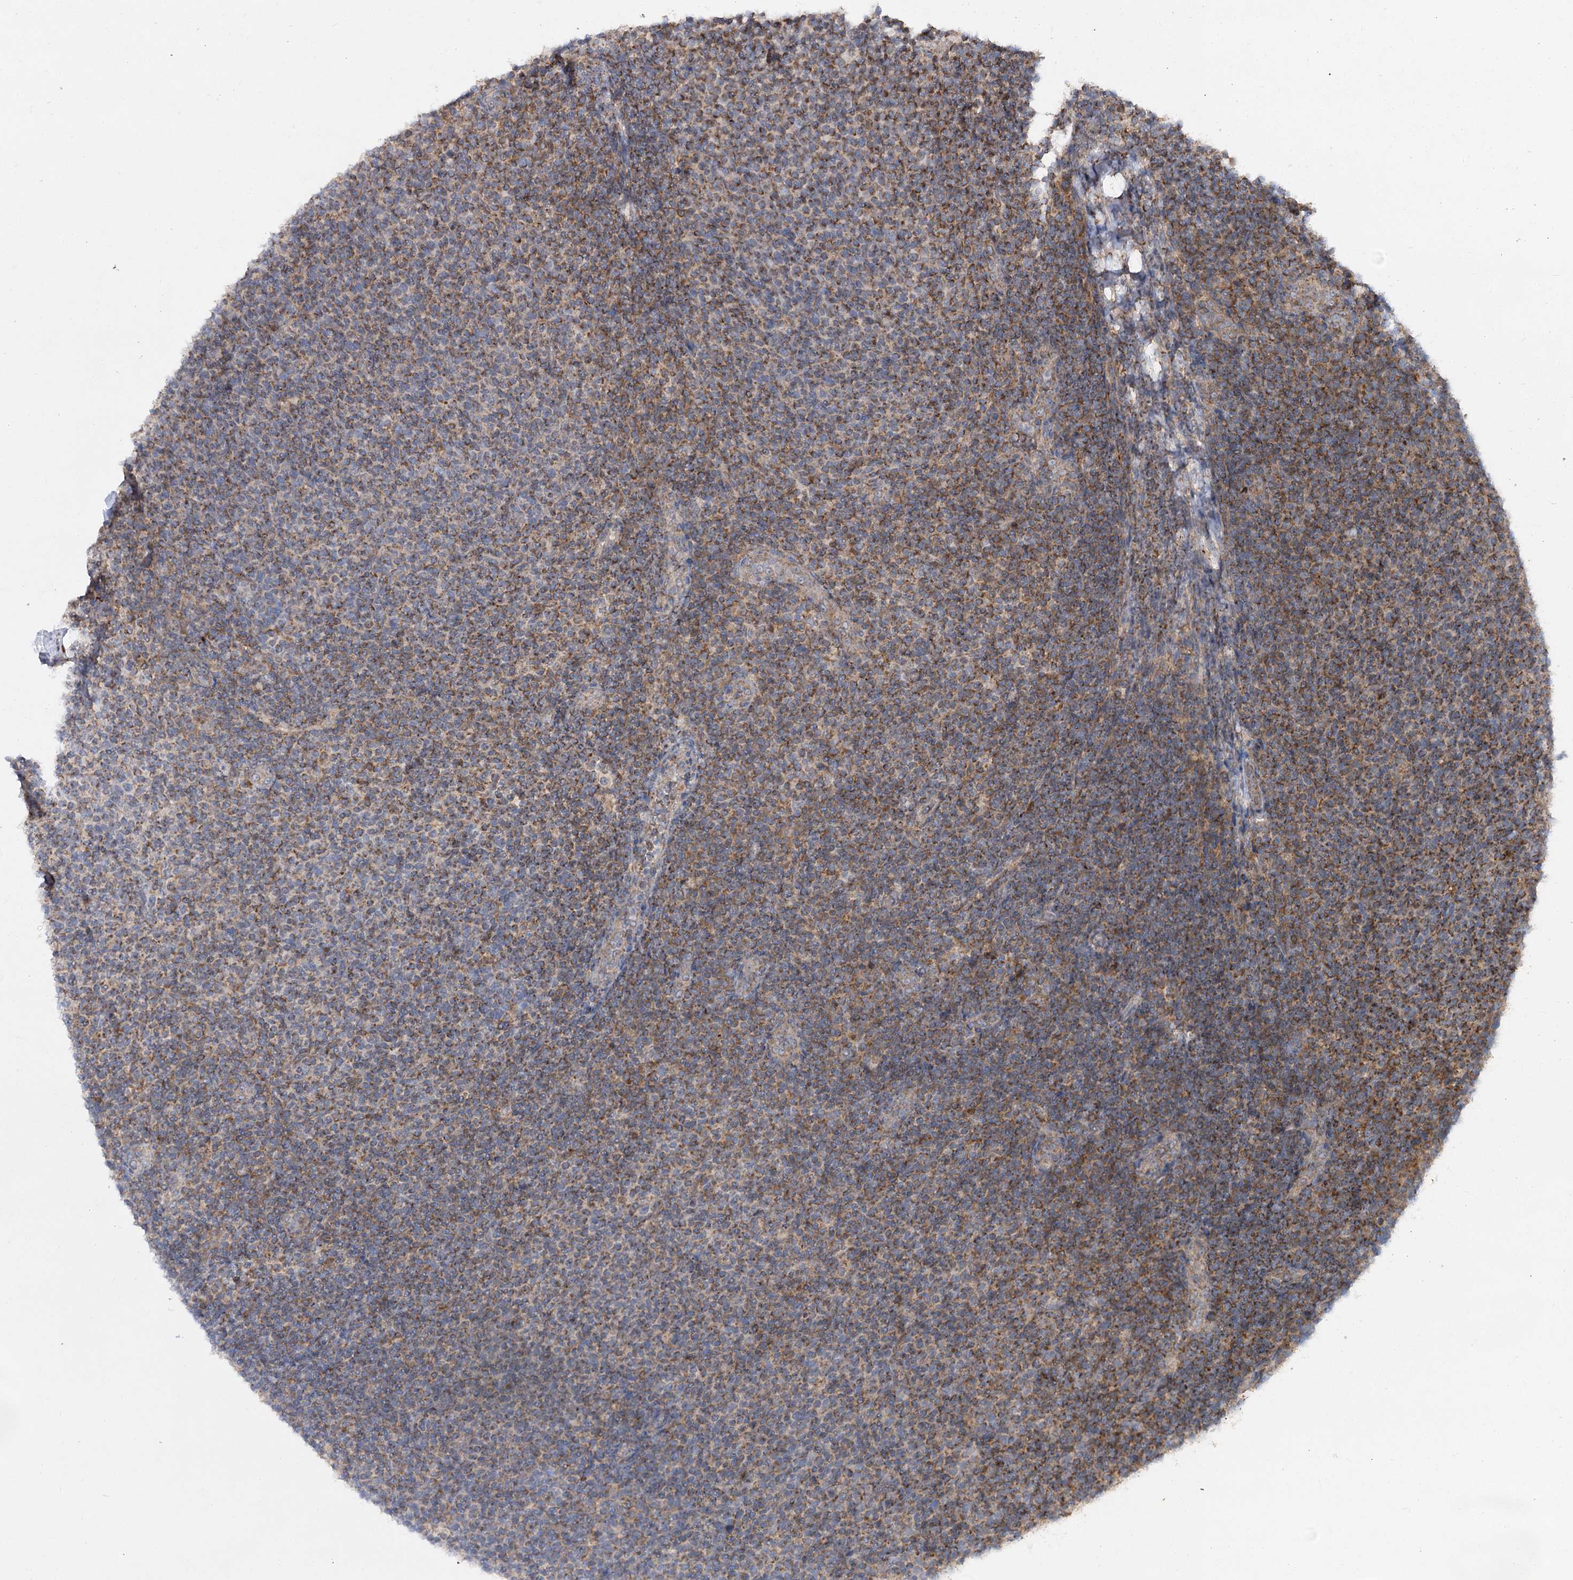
{"staining": {"intensity": "moderate", "quantity": ">75%", "location": "cytoplasmic/membranous"}, "tissue": "lymphoma", "cell_type": "Tumor cells", "image_type": "cancer", "snomed": [{"axis": "morphology", "description": "Malignant lymphoma, non-Hodgkin's type, Low grade"}, {"axis": "topography", "description": "Lymph node"}], "caption": "Protein staining of malignant lymphoma, non-Hodgkin's type (low-grade) tissue shows moderate cytoplasmic/membranous expression in about >75% of tumor cells. The protein is shown in brown color, while the nuclei are stained blue.", "gene": "MINDY3", "patient": {"sex": "male", "age": 66}}